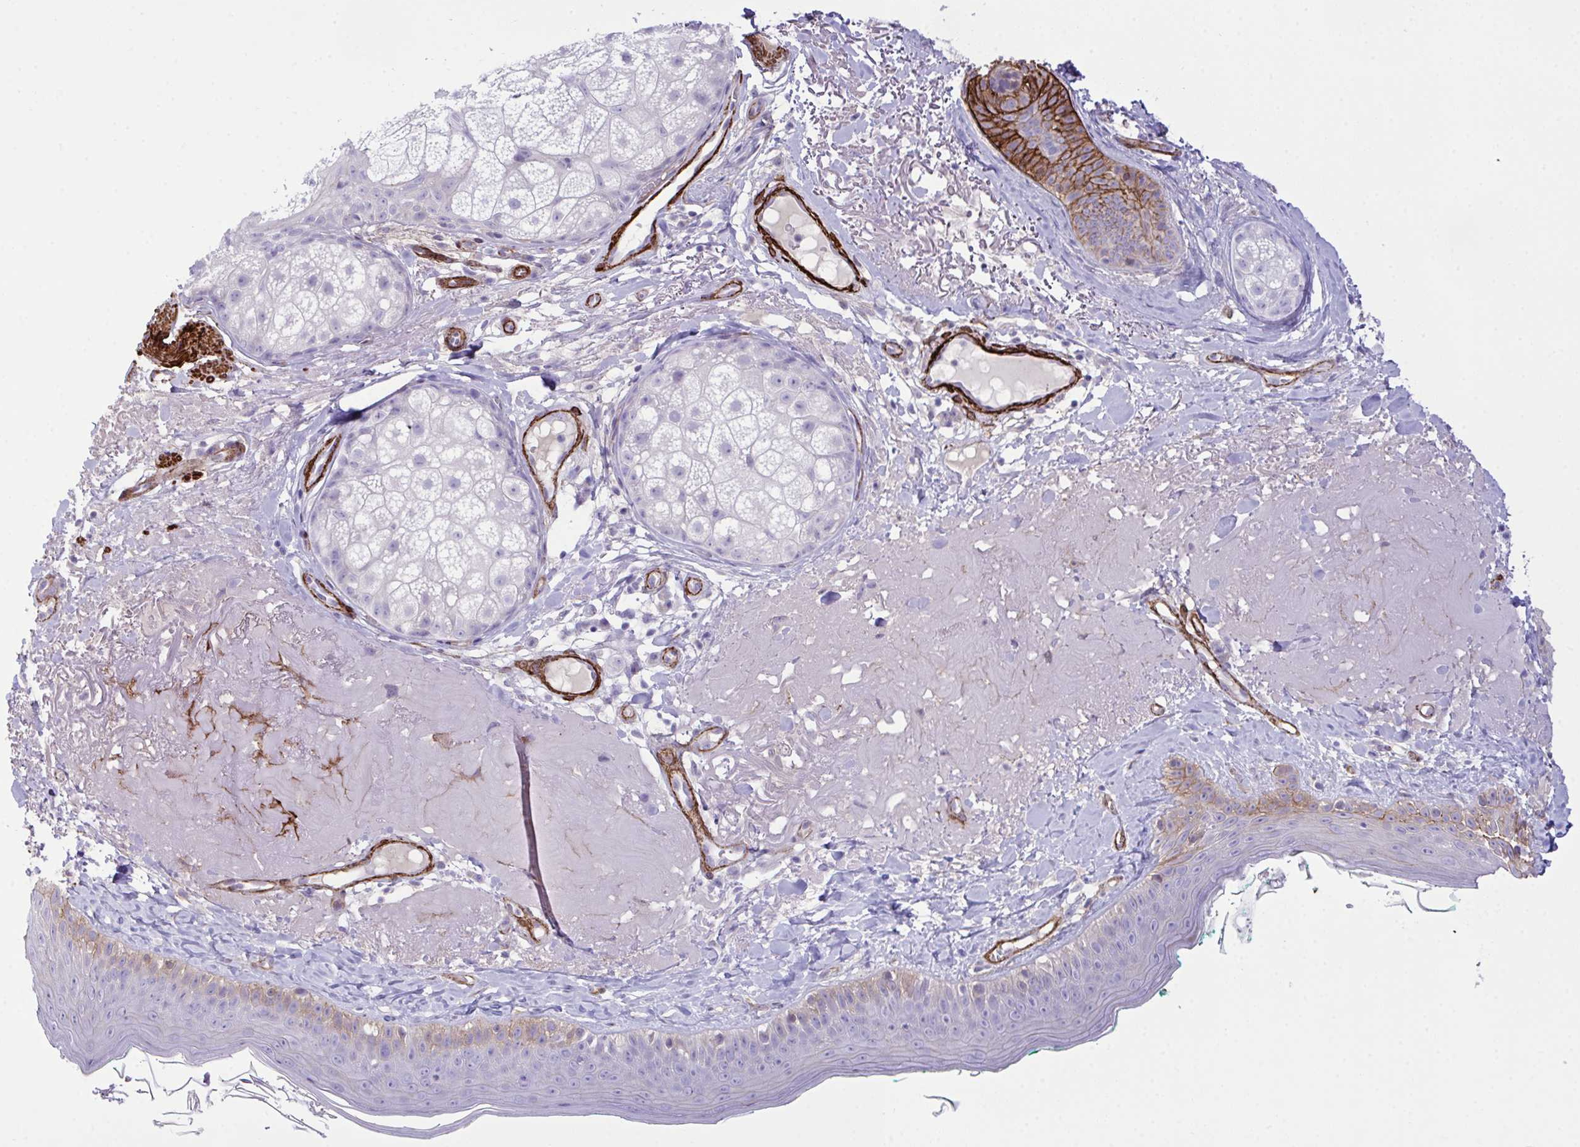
{"staining": {"intensity": "negative", "quantity": "none", "location": "none"}, "tissue": "skin", "cell_type": "Fibroblasts", "image_type": "normal", "snomed": [{"axis": "morphology", "description": "Normal tissue, NOS"}, {"axis": "topography", "description": "Skin"}], "caption": "Immunohistochemistry (IHC) histopathology image of unremarkable skin: skin stained with DAB (3,3'-diaminobenzidine) reveals no significant protein expression in fibroblasts.", "gene": "SYNPO2L", "patient": {"sex": "male", "age": 73}}